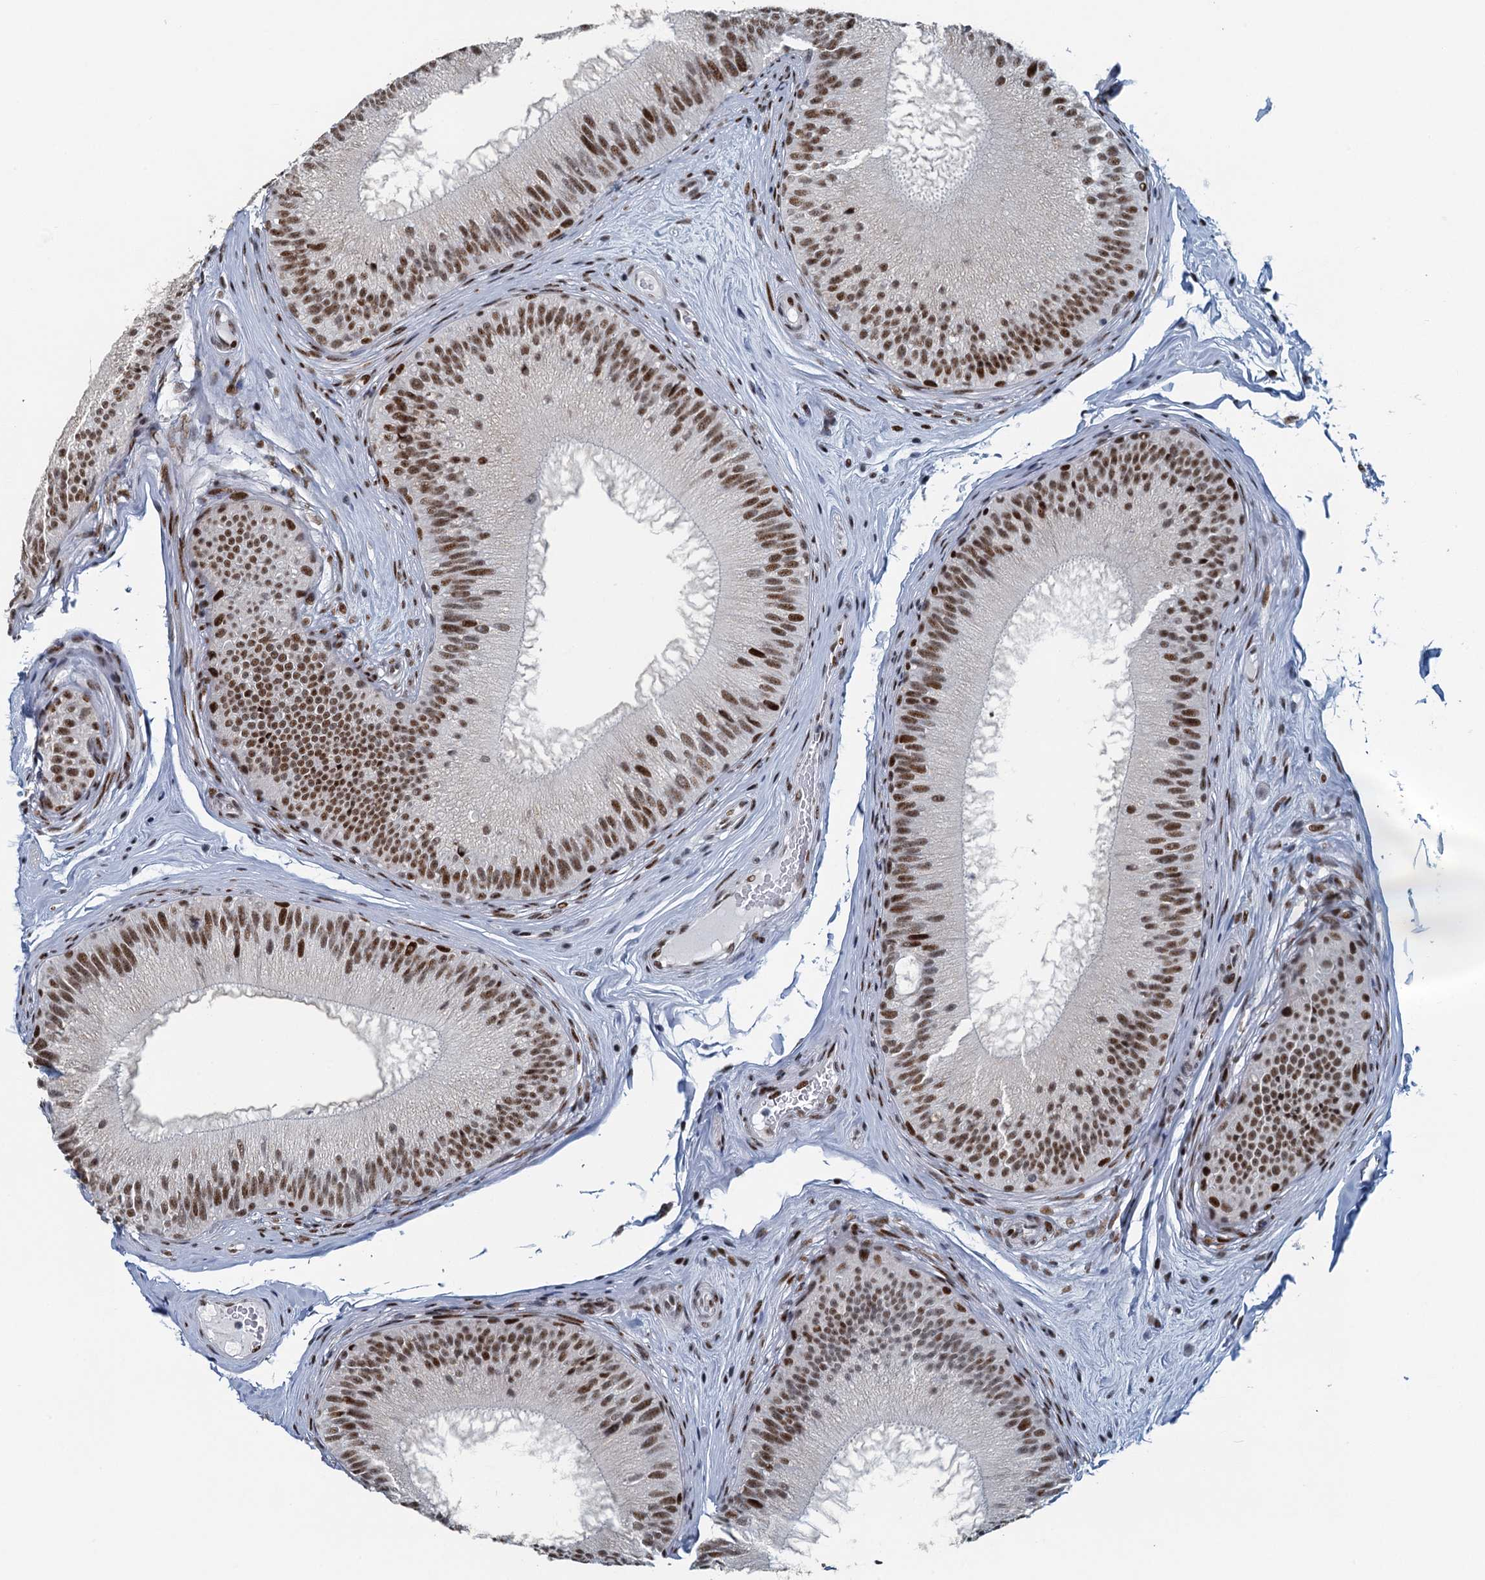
{"staining": {"intensity": "moderate", "quantity": "25%-75%", "location": "nuclear"}, "tissue": "epididymis", "cell_type": "Glandular cells", "image_type": "normal", "snomed": [{"axis": "morphology", "description": "Normal tissue, NOS"}, {"axis": "topography", "description": "Epididymis"}], "caption": "Brown immunohistochemical staining in benign epididymis exhibits moderate nuclear expression in about 25%-75% of glandular cells.", "gene": "TTLL9", "patient": {"sex": "male", "age": 45}}